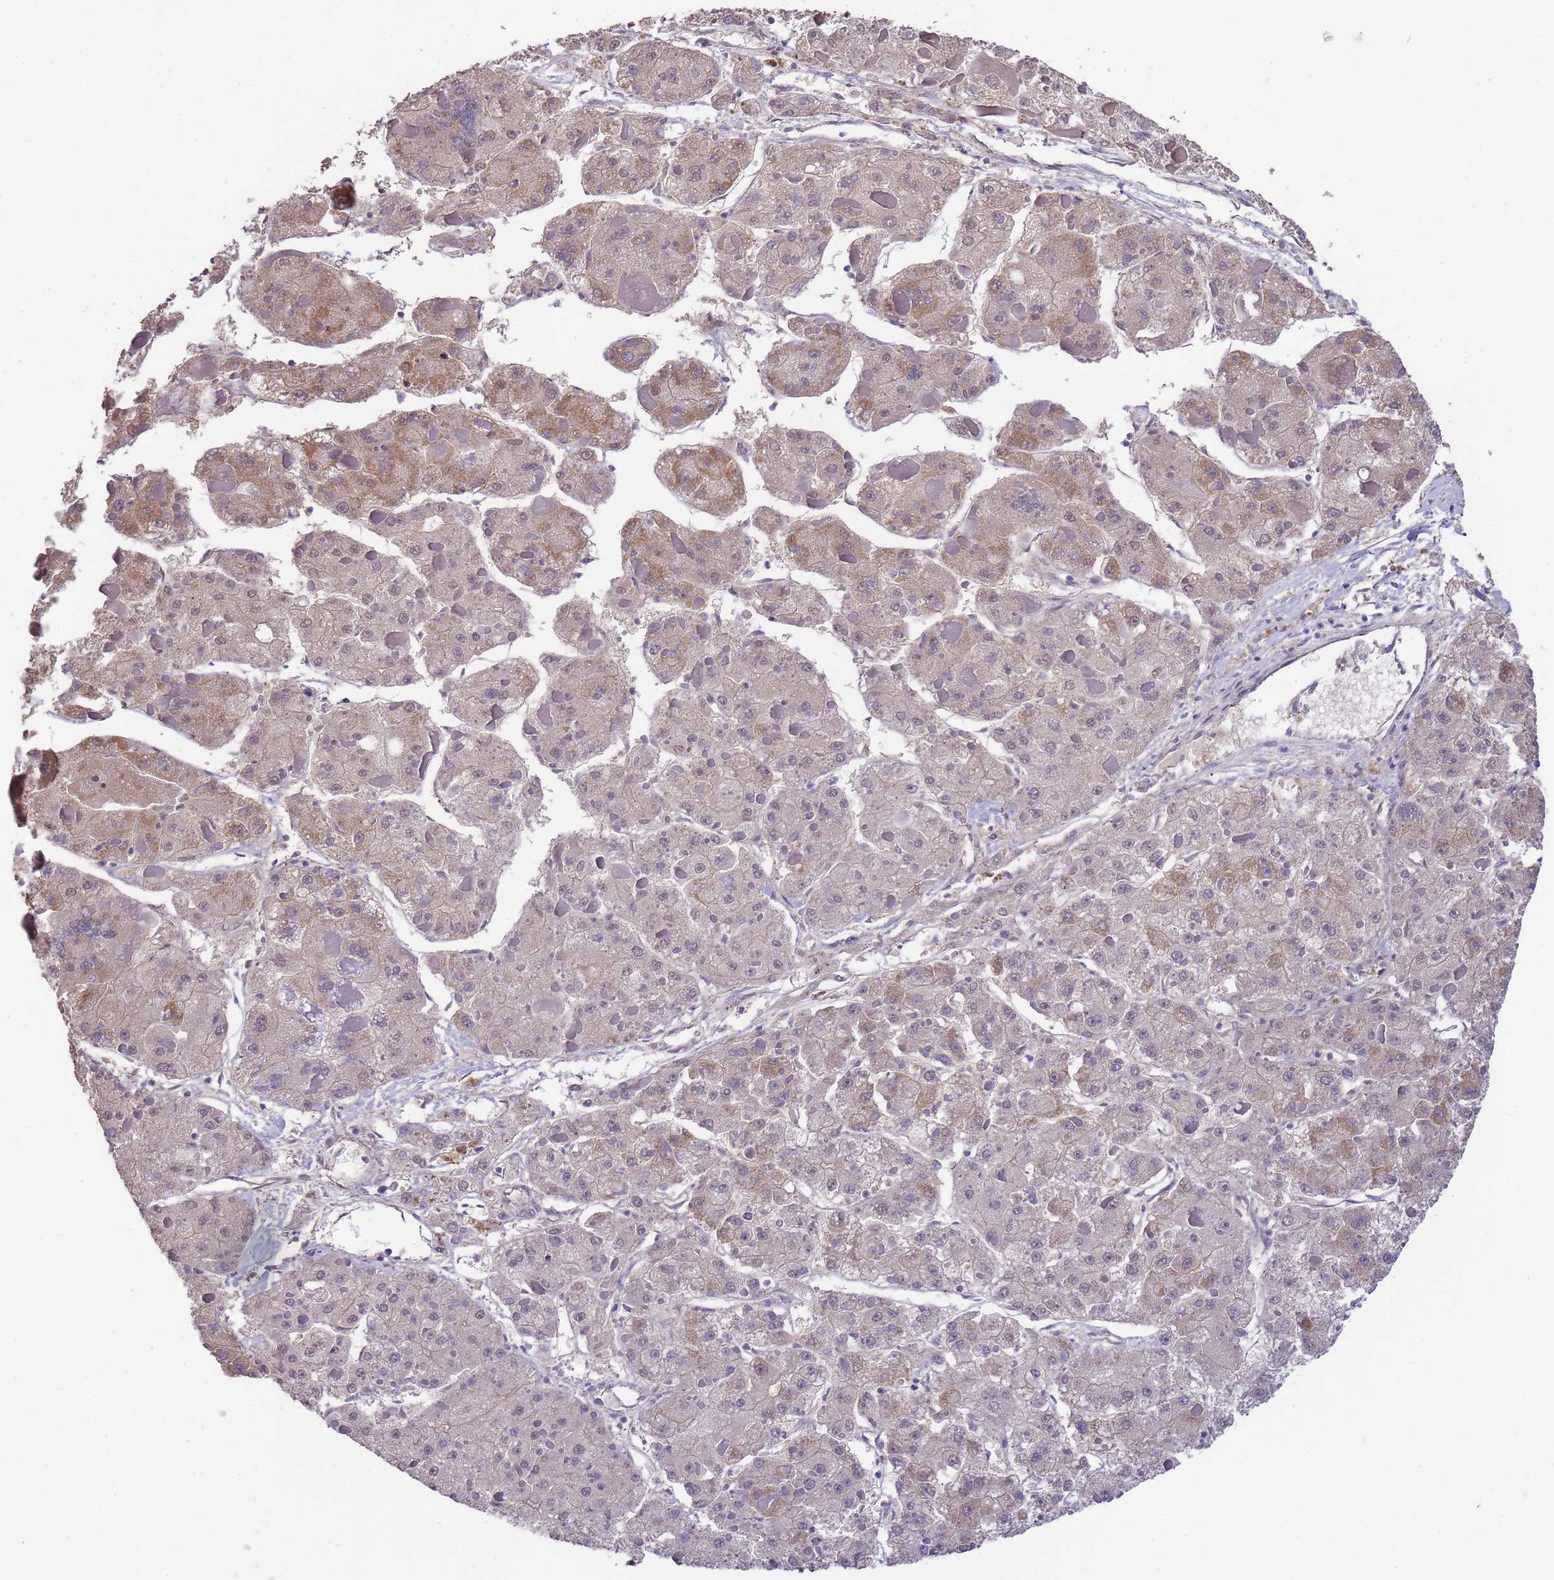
{"staining": {"intensity": "weak", "quantity": "25%-75%", "location": "cytoplasmic/membranous"}, "tissue": "liver cancer", "cell_type": "Tumor cells", "image_type": "cancer", "snomed": [{"axis": "morphology", "description": "Carcinoma, Hepatocellular, NOS"}, {"axis": "topography", "description": "Liver"}], "caption": "Immunohistochemistry histopathology image of neoplastic tissue: liver cancer stained using immunohistochemistry demonstrates low levels of weak protein expression localized specifically in the cytoplasmic/membranous of tumor cells, appearing as a cytoplasmic/membranous brown color.", "gene": "NPHP1", "patient": {"sex": "female", "age": 73}}